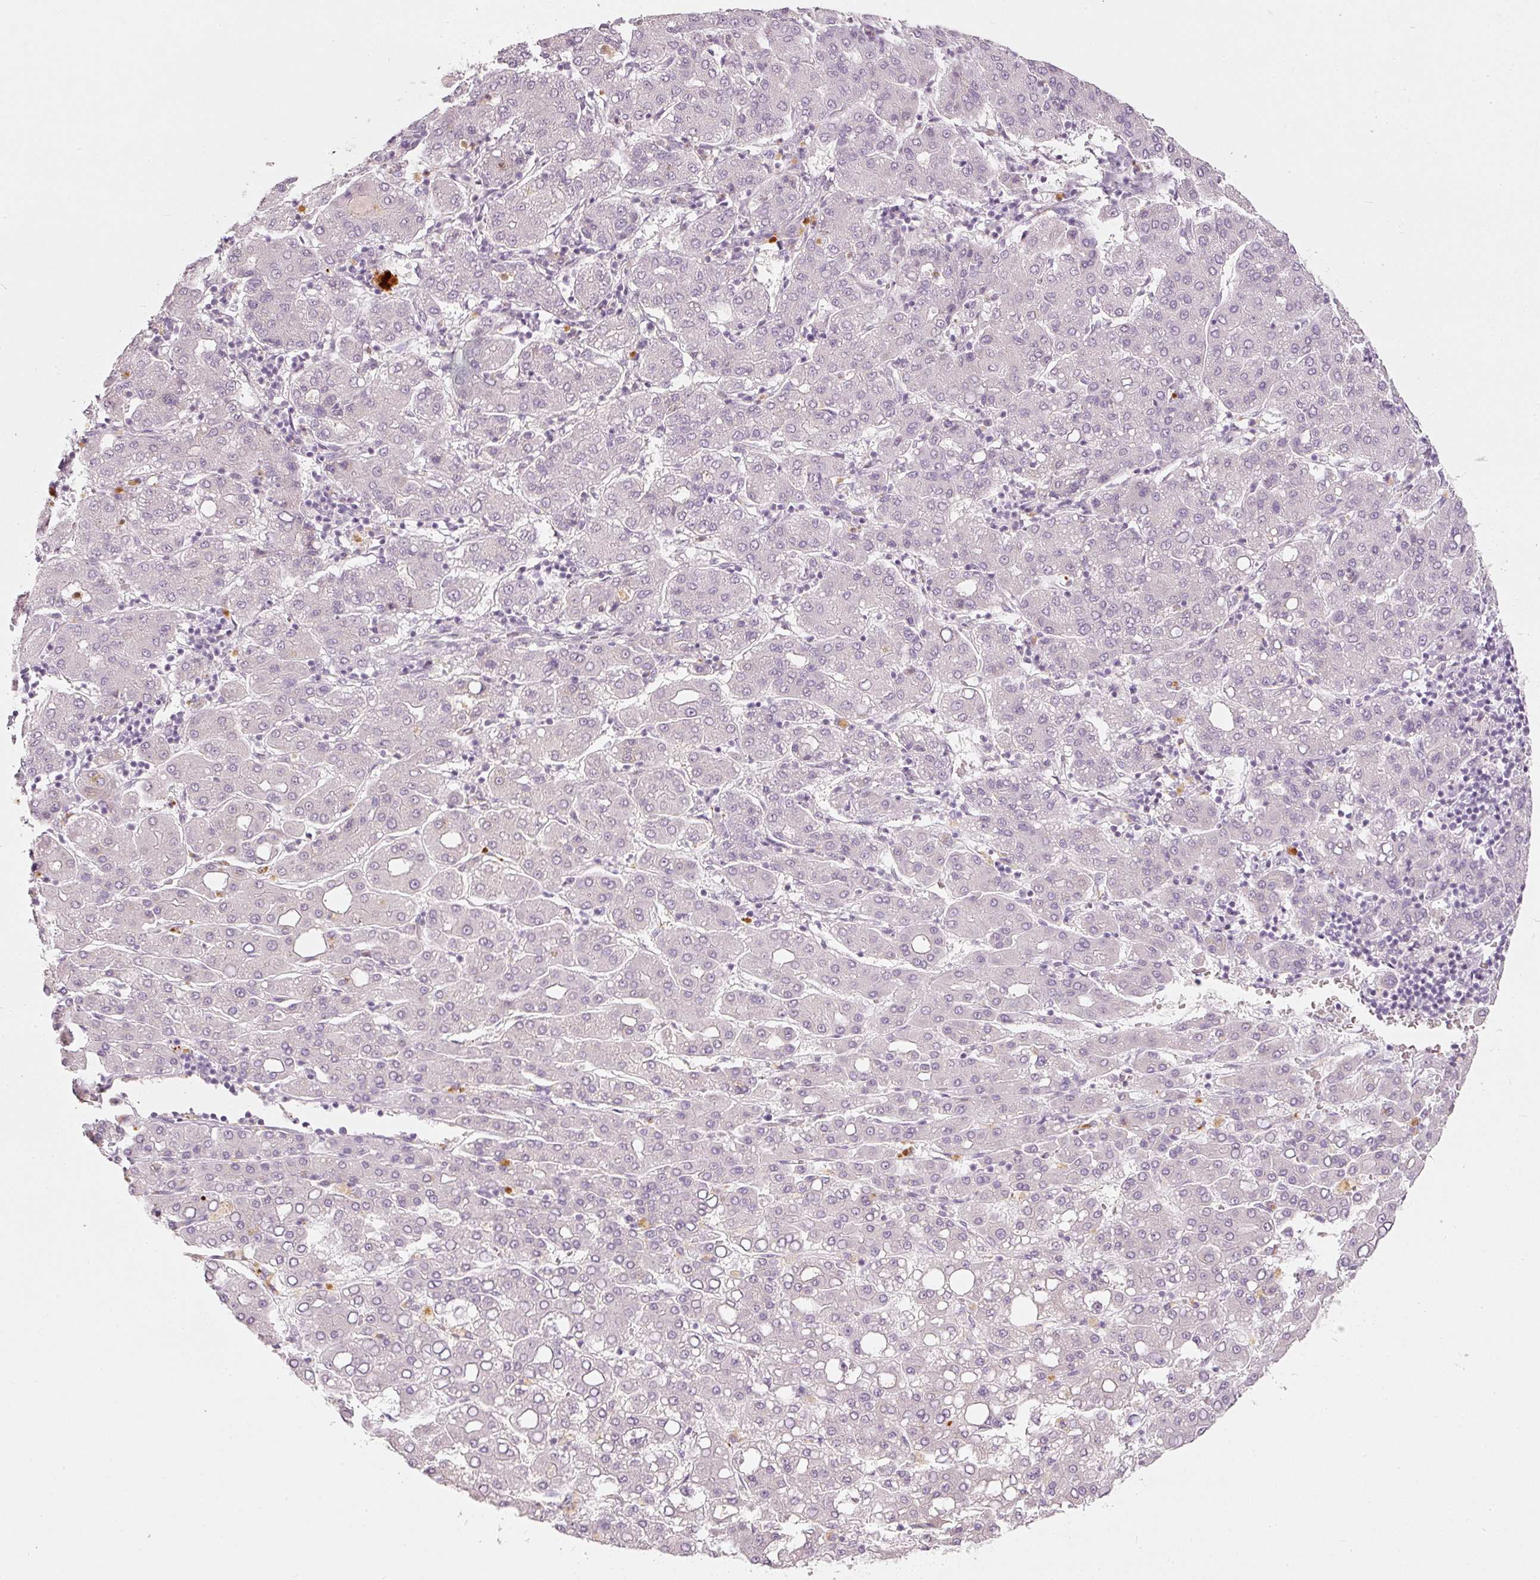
{"staining": {"intensity": "negative", "quantity": "none", "location": "none"}, "tissue": "liver cancer", "cell_type": "Tumor cells", "image_type": "cancer", "snomed": [{"axis": "morphology", "description": "Carcinoma, Hepatocellular, NOS"}, {"axis": "topography", "description": "Liver"}], "caption": "The image reveals no staining of tumor cells in liver hepatocellular carcinoma. The staining is performed using DAB brown chromogen with nuclei counter-stained in using hematoxylin.", "gene": "LECT2", "patient": {"sex": "male", "age": 65}}